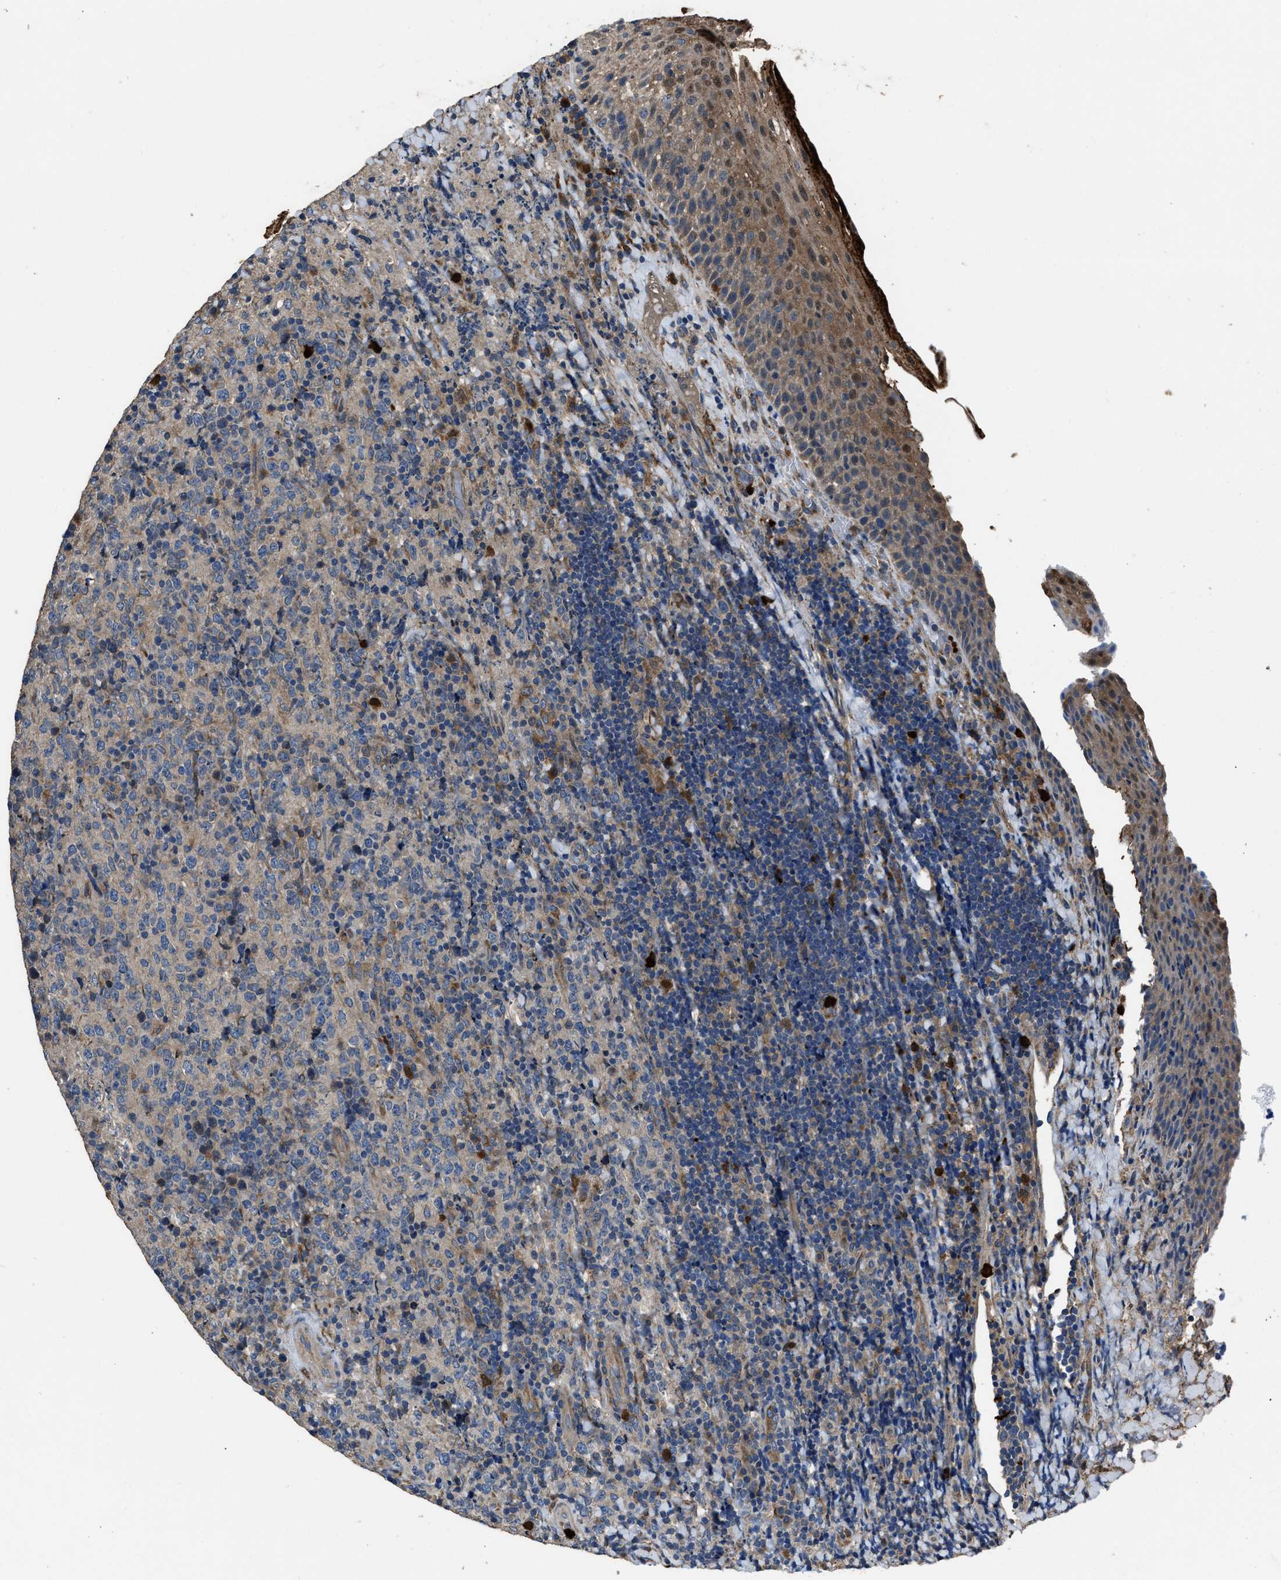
{"staining": {"intensity": "weak", "quantity": ">75%", "location": "cytoplasmic/membranous"}, "tissue": "lymphoma", "cell_type": "Tumor cells", "image_type": "cancer", "snomed": [{"axis": "morphology", "description": "Malignant lymphoma, non-Hodgkin's type, High grade"}, {"axis": "topography", "description": "Tonsil"}], "caption": "Protein expression analysis of high-grade malignant lymphoma, non-Hodgkin's type displays weak cytoplasmic/membranous positivity in approximately >75% of tumor cells. The staining was performed using DAB (3,3'-diaminobenzidine) to visualize the protein expression in brown, while the nuclei were stained in blue with hematoxylin (Magnification: 20x).", "gene": "ANGPT1", "patient": {"sex": "female", "age": 36}}